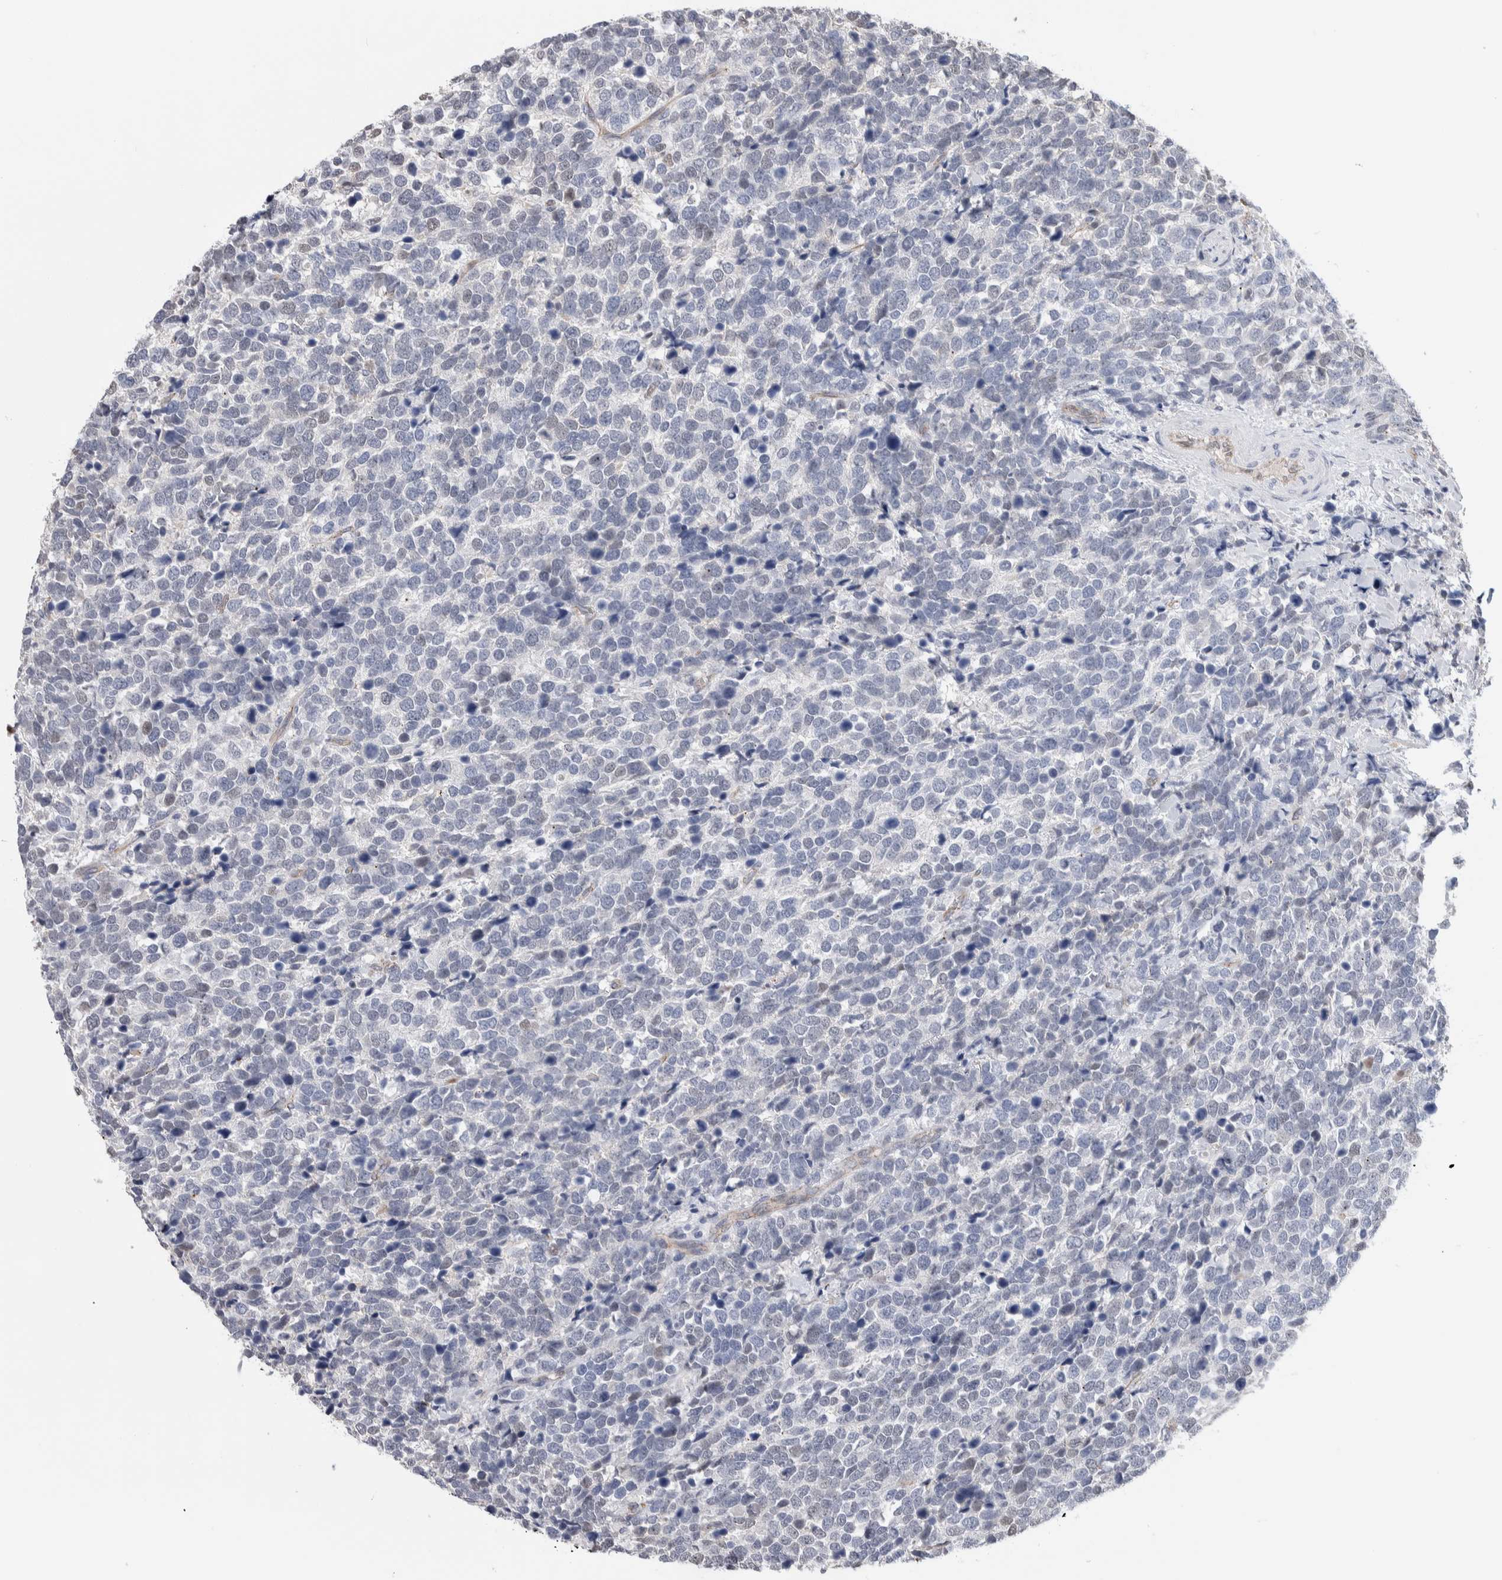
{"staining": {"intensity": "negative", "quantity": "none", "location": "none"}, "tissue": "urothelial cancer", "cell_type": "Tumor cells", "image_type": "cancer", "snomed": [{"axis": "morphology", "description": "Urothelial carcinoma, High grade"}, {"axis": "topography", "description": "Urinary bladder"}], "caption": "Image shows no significant protein positivity in tumor cells of urothelial cancer. The staining is performed using DAB (3,3'-diaminobenzidine) brown chromogen with nuclei counter-stained in using hematoxylin.", "gene": "ZBTB49", "patient": {"sex": "female", "age": 82}}